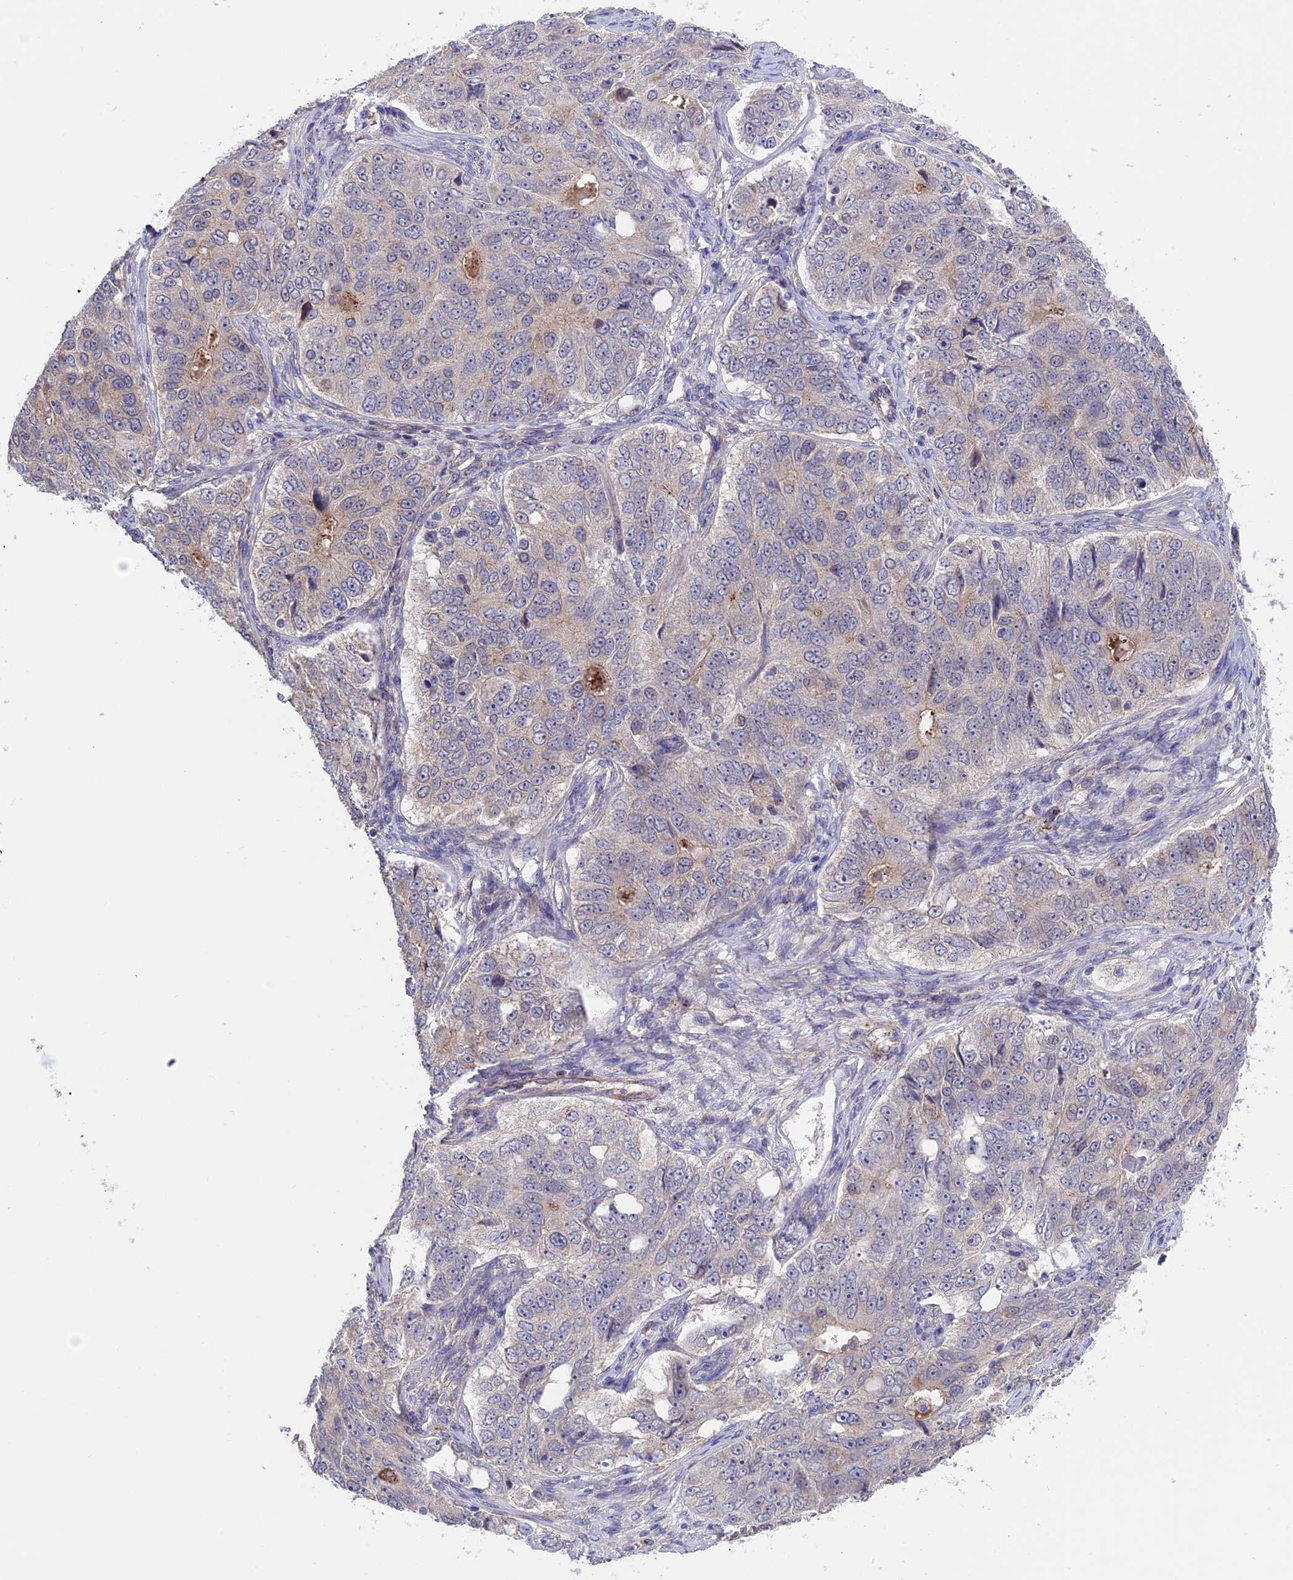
{"staining": {"intensity": "weak", "quantity": "<25%", "location": "cytoplasmic/membranous"}, "tissue": "ovarian cancer", "cell_type": "Tumor cells", "image_type": "cancer", "snomed": [{"axis": "morphology", "description": "Carcinoma, endometroid"}, {"axis": "topography", "description": "Ovary"}], "caption": "Immunohistochemistry (IHC) micrograph of endometroid carcinoma (ovarian) stained for a protein (brown), which demonstrates no staining in tumor cells.", "gene": "ETFDH", "patient": {"sex": "female", "age": 51}}